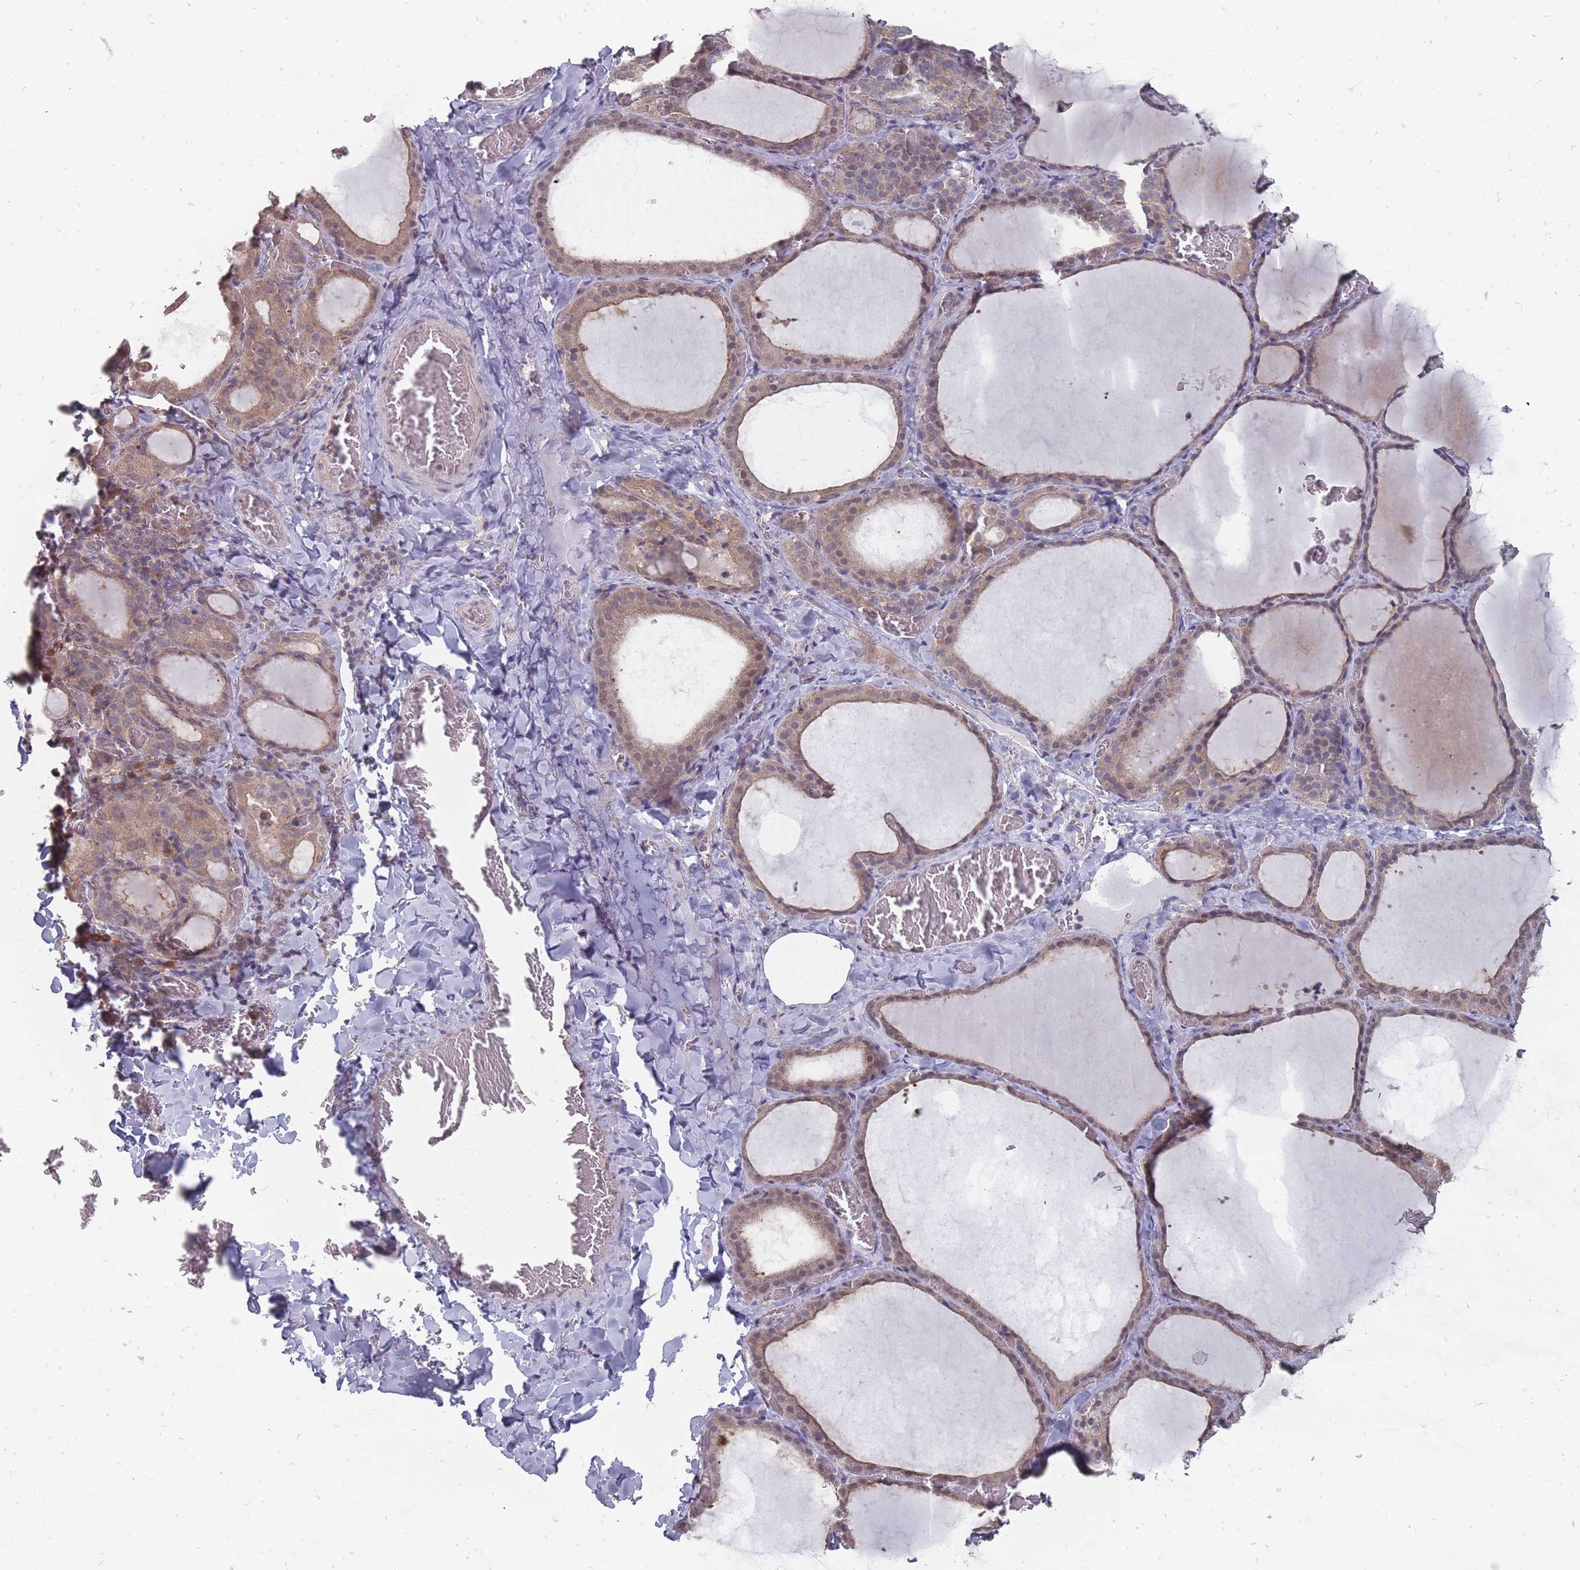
{"staining": {"intensity": "weak", "quantity": "25%-75%", "location": "cytoplasmic/membranous,nuclear"}, "tissue": "thyroid gland", "cell_type": "Glandular cells", "image_type": "normal", "snomed": [{"axis": "morphology", "description": "Normal tissue, NOS"}, {"axis": "topography", "description": "Thyroid gland"}], "caption": "Immunohistochemistry (IHC) (DAB (3,3'-diaminobenzidine)) staining of benign human thyroid gland exhibits weak cytoplasmic/membranous,nuclear protein staining in approximately 25%-75% of glandular cells.", "gene": "NKD1", "patient": {"sex": "female", "age": 39}}